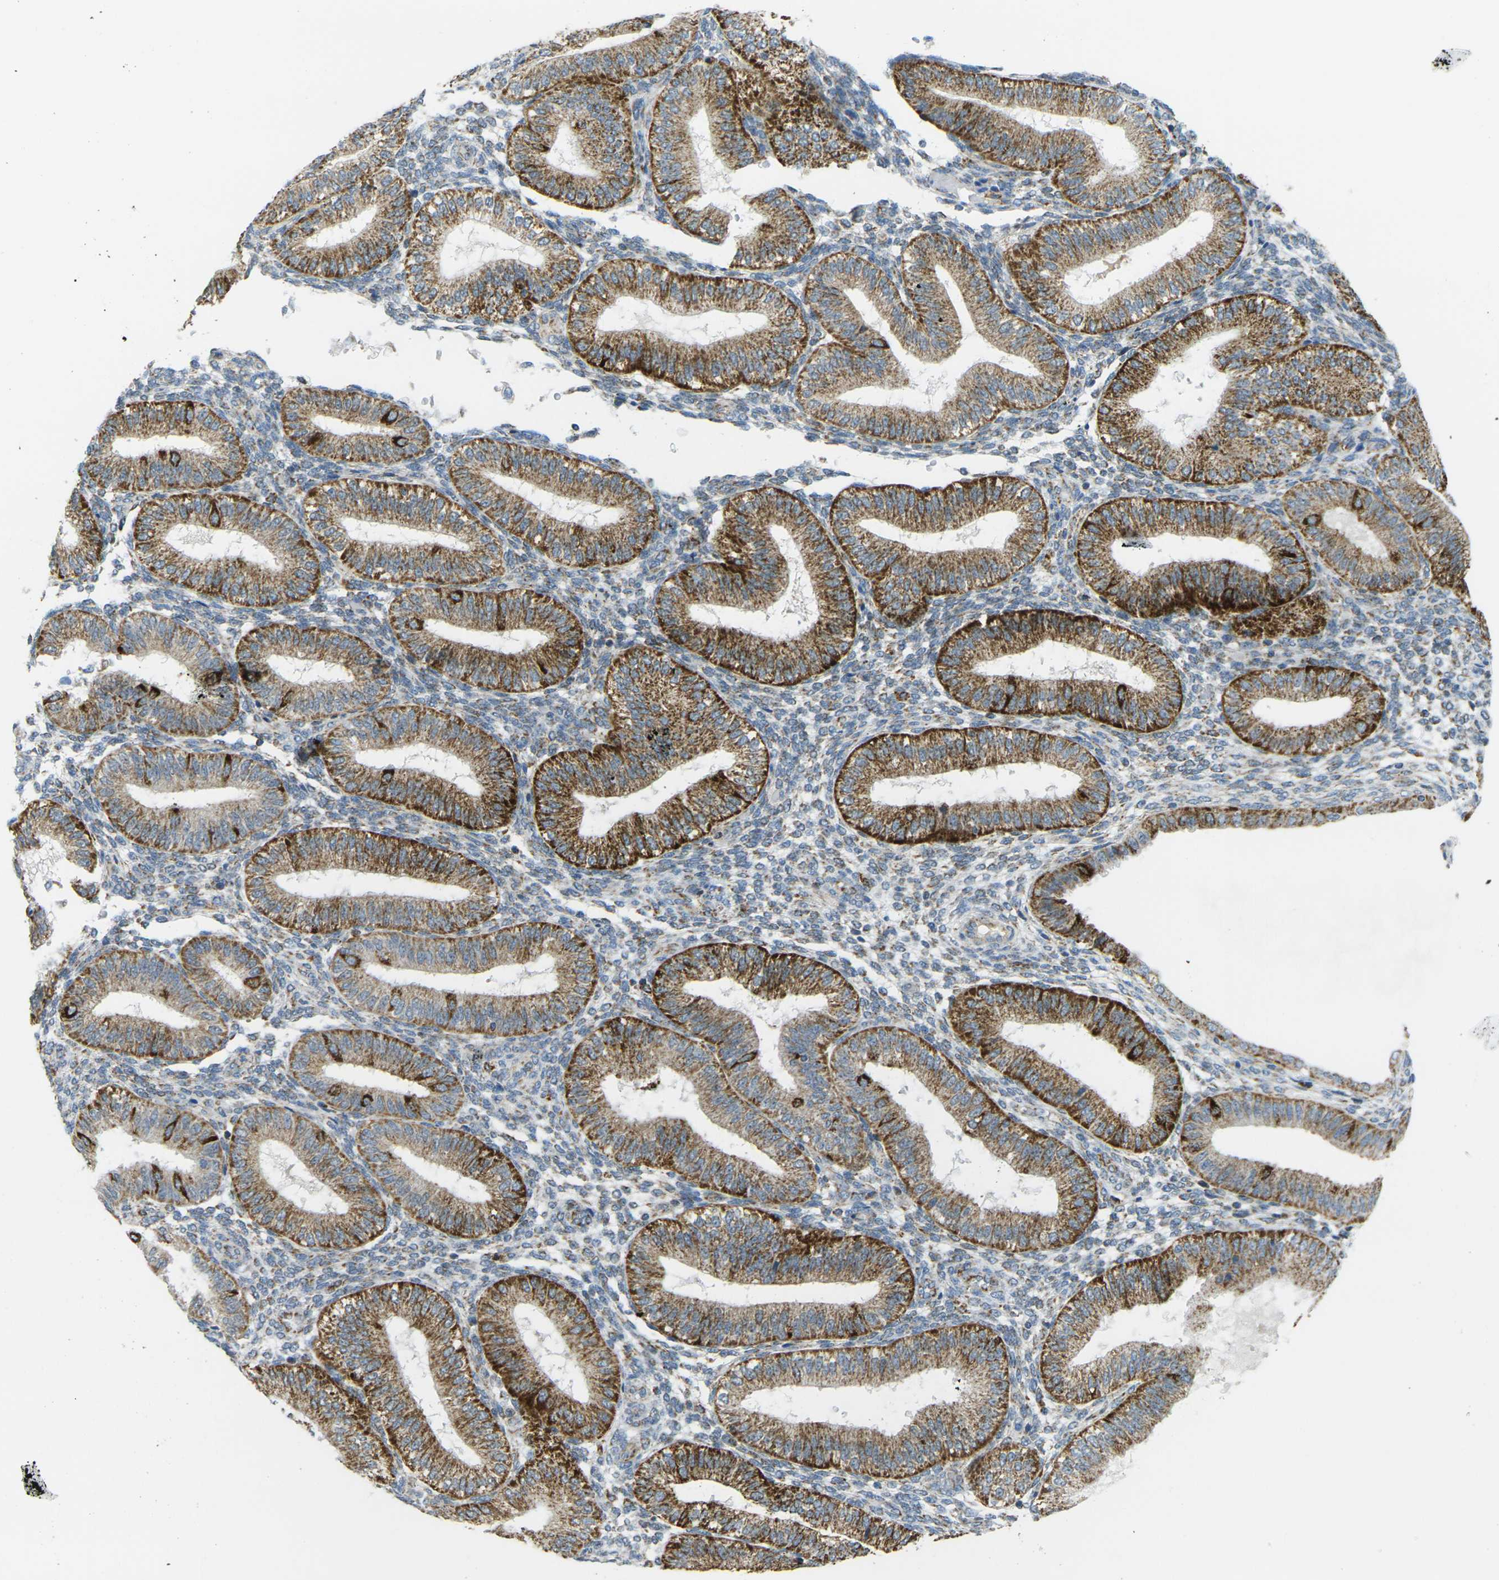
{"staining": {"intensity": "moderate", "quantity": "<25%", "location": "cytoplasmic/membranous"}, "tissue": "endometrium", "cell_type": "Cells in endometrial stroma", "image_type": "normal", "snomed": [{"axis": "morphology", "description": "Normal tissue, NOS"}, {"axis": "topography", "description": "Endometrium"}], "caption": "Immunohistochemistry of unremarkable endometrium reveals low levels of moderate cytoplasmic/membranous expression in about <25% of cells in endometrial stroma.", "gene": "CYB5R1", "patient": {"sex": "female", "age": 39}}